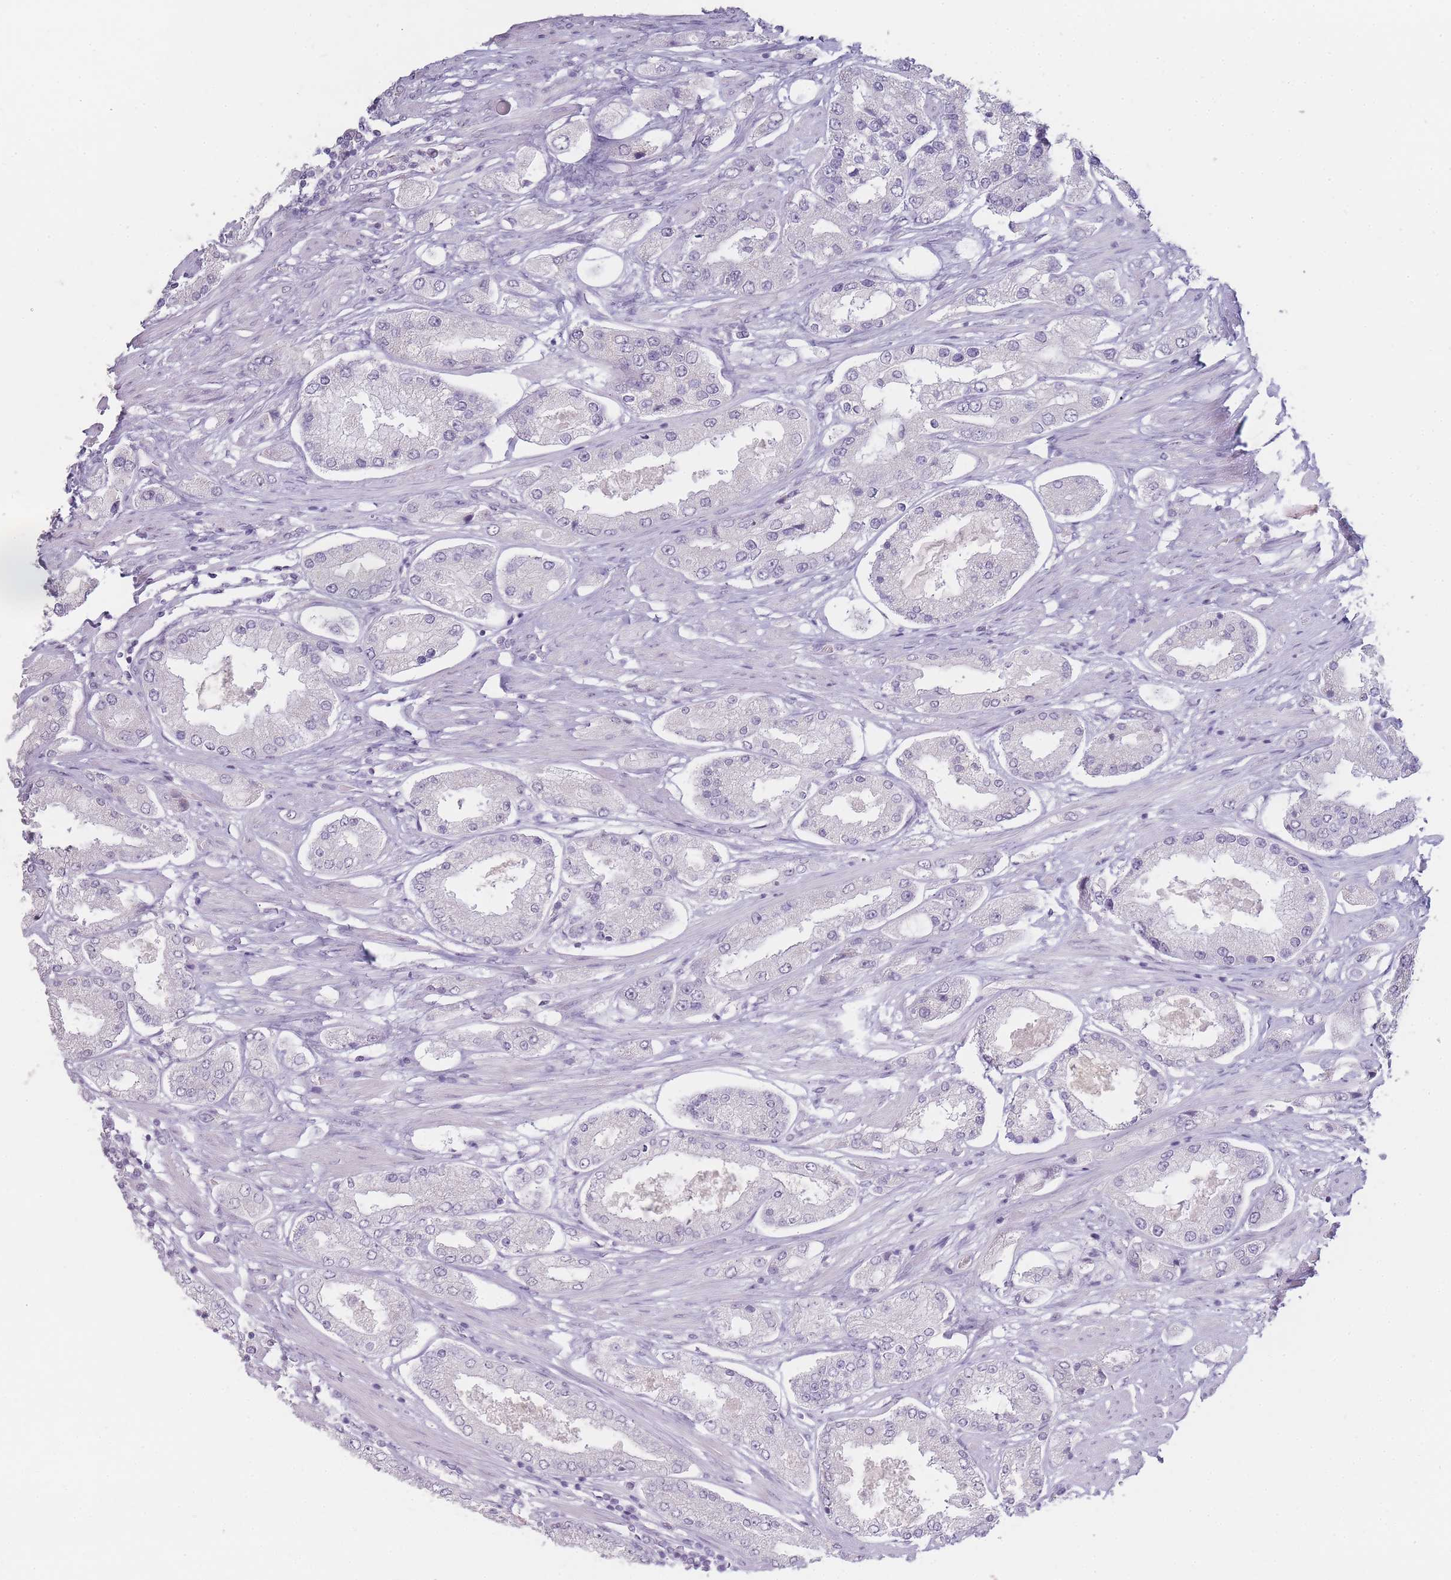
{"staining": {"intensity": "negative", "quantity": "none", "location": "none"}, "tissue": "prostate cancer", "cell_type": "Tumor cells", "image_type": "cancer", "snomed": [{"axis": "morphology", "description": "Adenocarcinoma, High grade"}, {"axis": "topography", "description": "Prostate"}], "caption": "IHC micrograph of prostate cancer stained for a protein (brown), which shows no positivity in tumor cells.", "gene": "INS", "patient": {"sex": "male", "age": 69}}